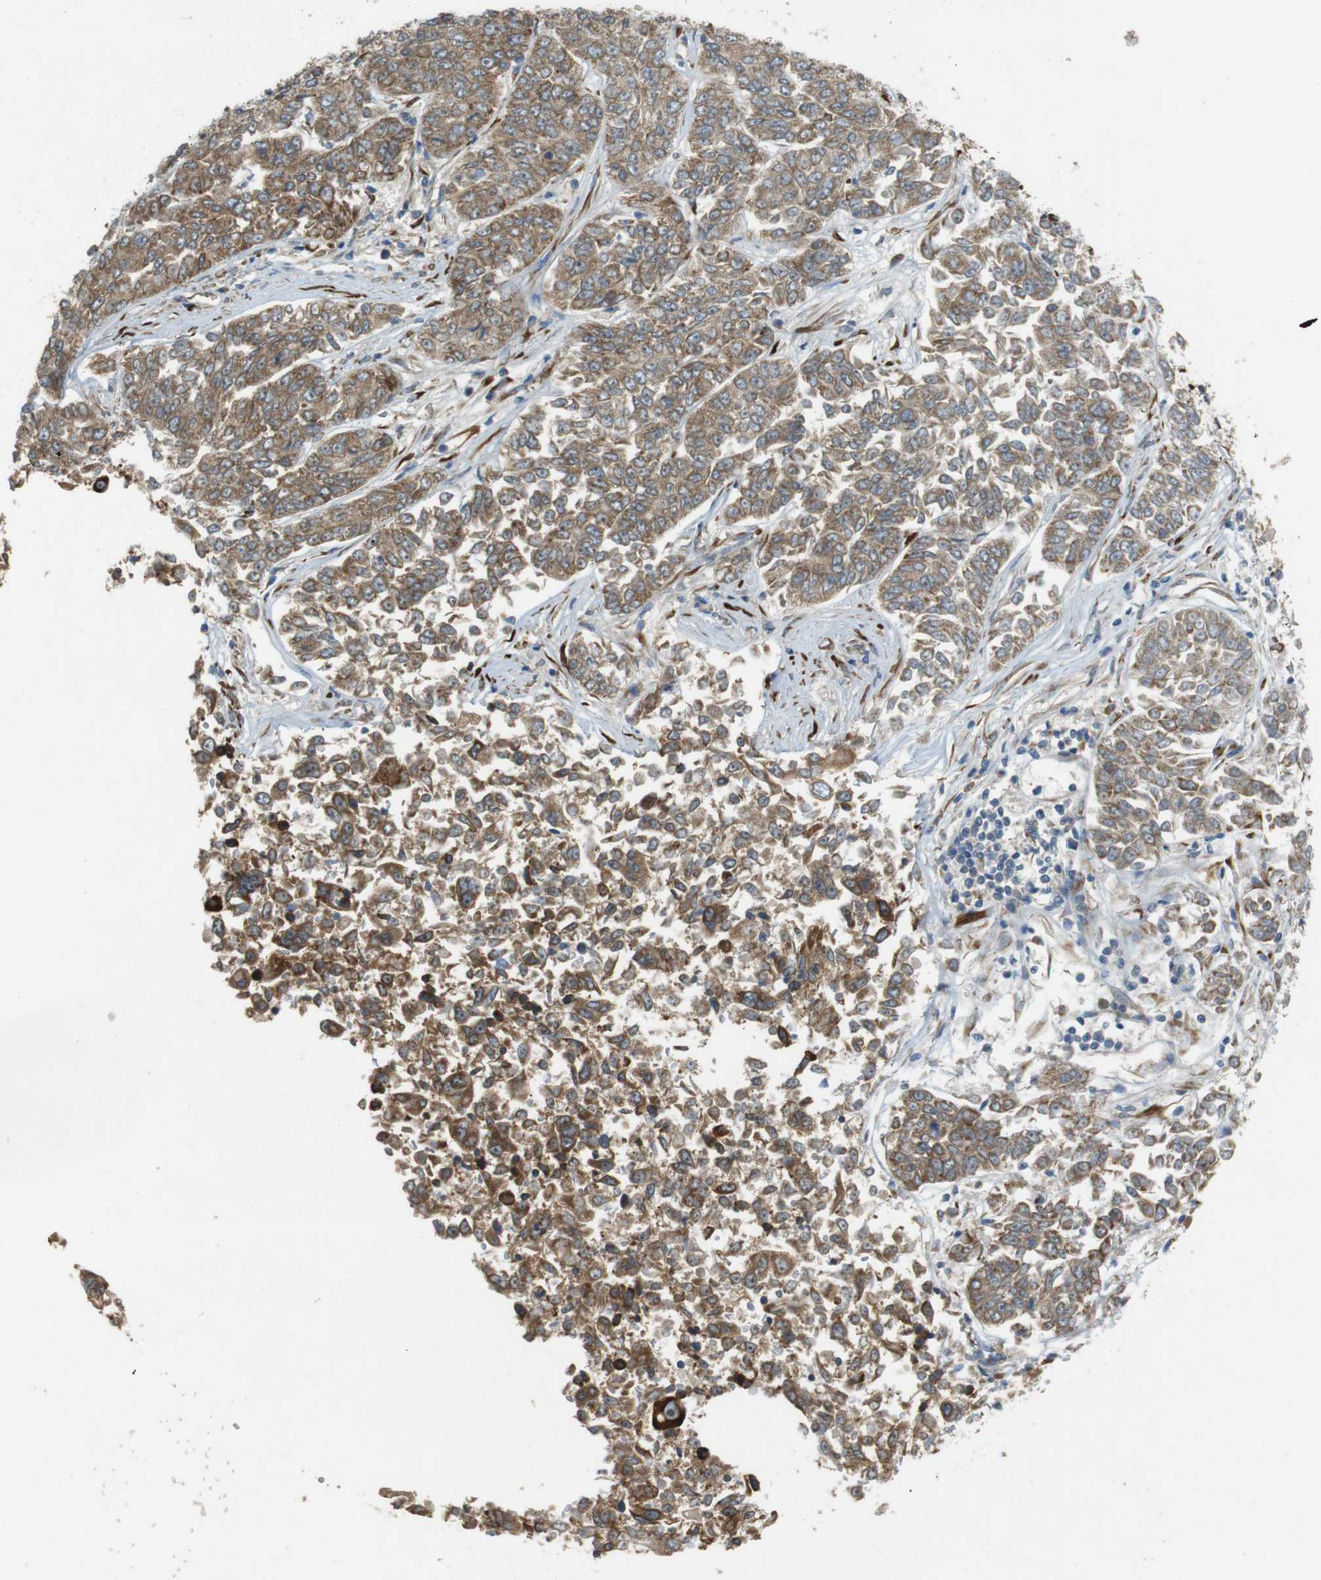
{"staining": {"intensity": "weak", "quantity": ">75%", "location": "cytoplasmic/membranous"}, "tissue": "lung cancer", "cell_type": "Tumor cells", "image_type": "cancer", "snomed": [{"axis": "morphology", "description": "Adenocarcinoma, NOS"}, {"axis": "topography", "description": "Lung"}], "caption": "This histopathology image displays IHC staining of human lung cancer, with low weak cytoplasmic/membranous staining in approximately >75% of tumor cells.", "gene": "SLC41A1", "patient": {"sex": "male", "age": 84}}